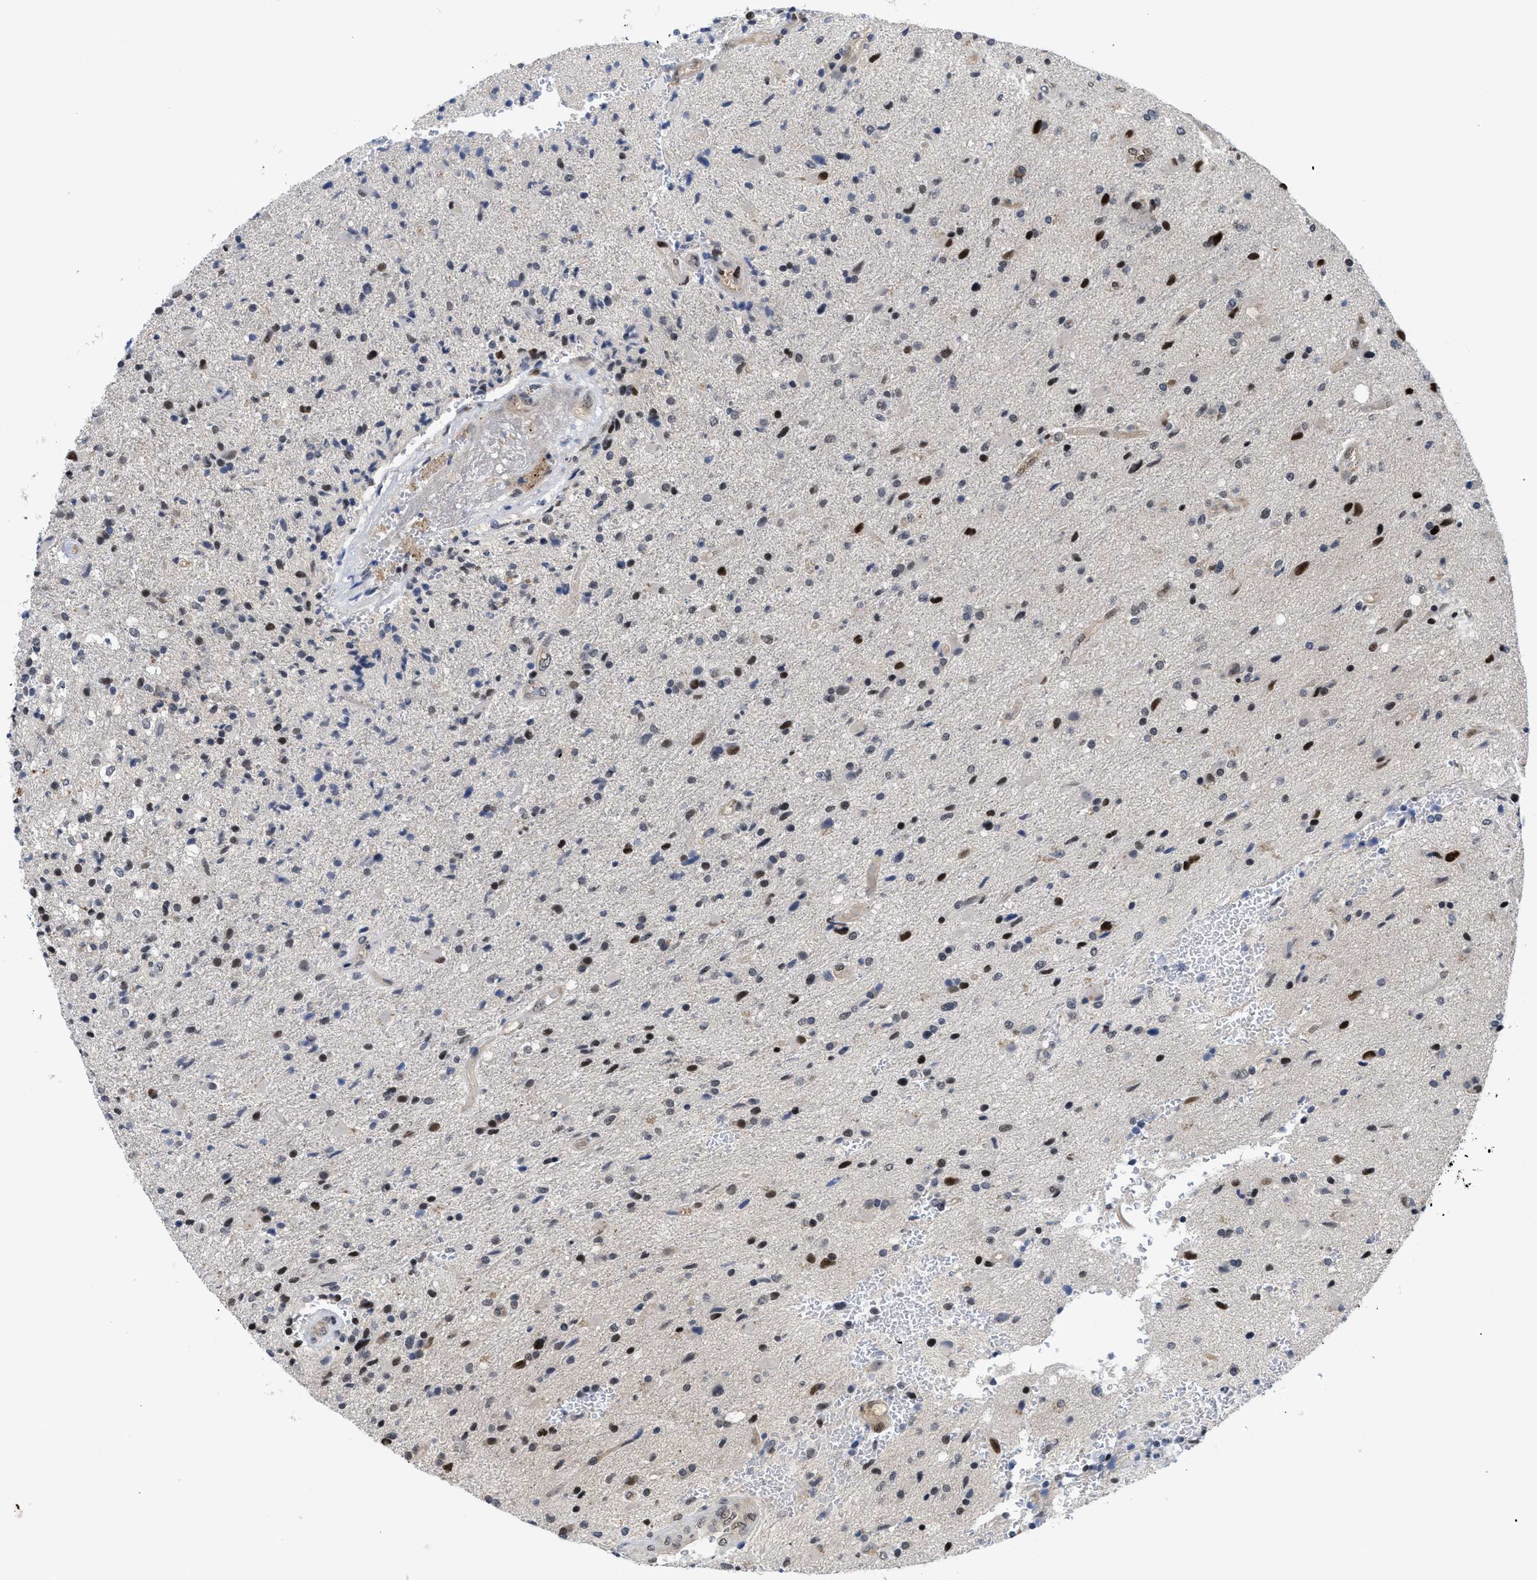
{"staining": {"intensity": "moderate", "quantity": "25%-75%", "location": "nuclear"}, "tissue": "glioma", "cell_type": "Tumor cells", "image_type": "cancer", "snomed": [{"axis": "morphology", "description": "Glioma, malignant, High grade"}, {"axis": "topography", "description": "Brain"}], "caption": "The micrograph demonstrates staining of glioma, revealing moderate nuclear protein positivity (brown color) within tumor cells.", "gene": "SLC29A2", "patient": {"sex": "male", "age": 72}}